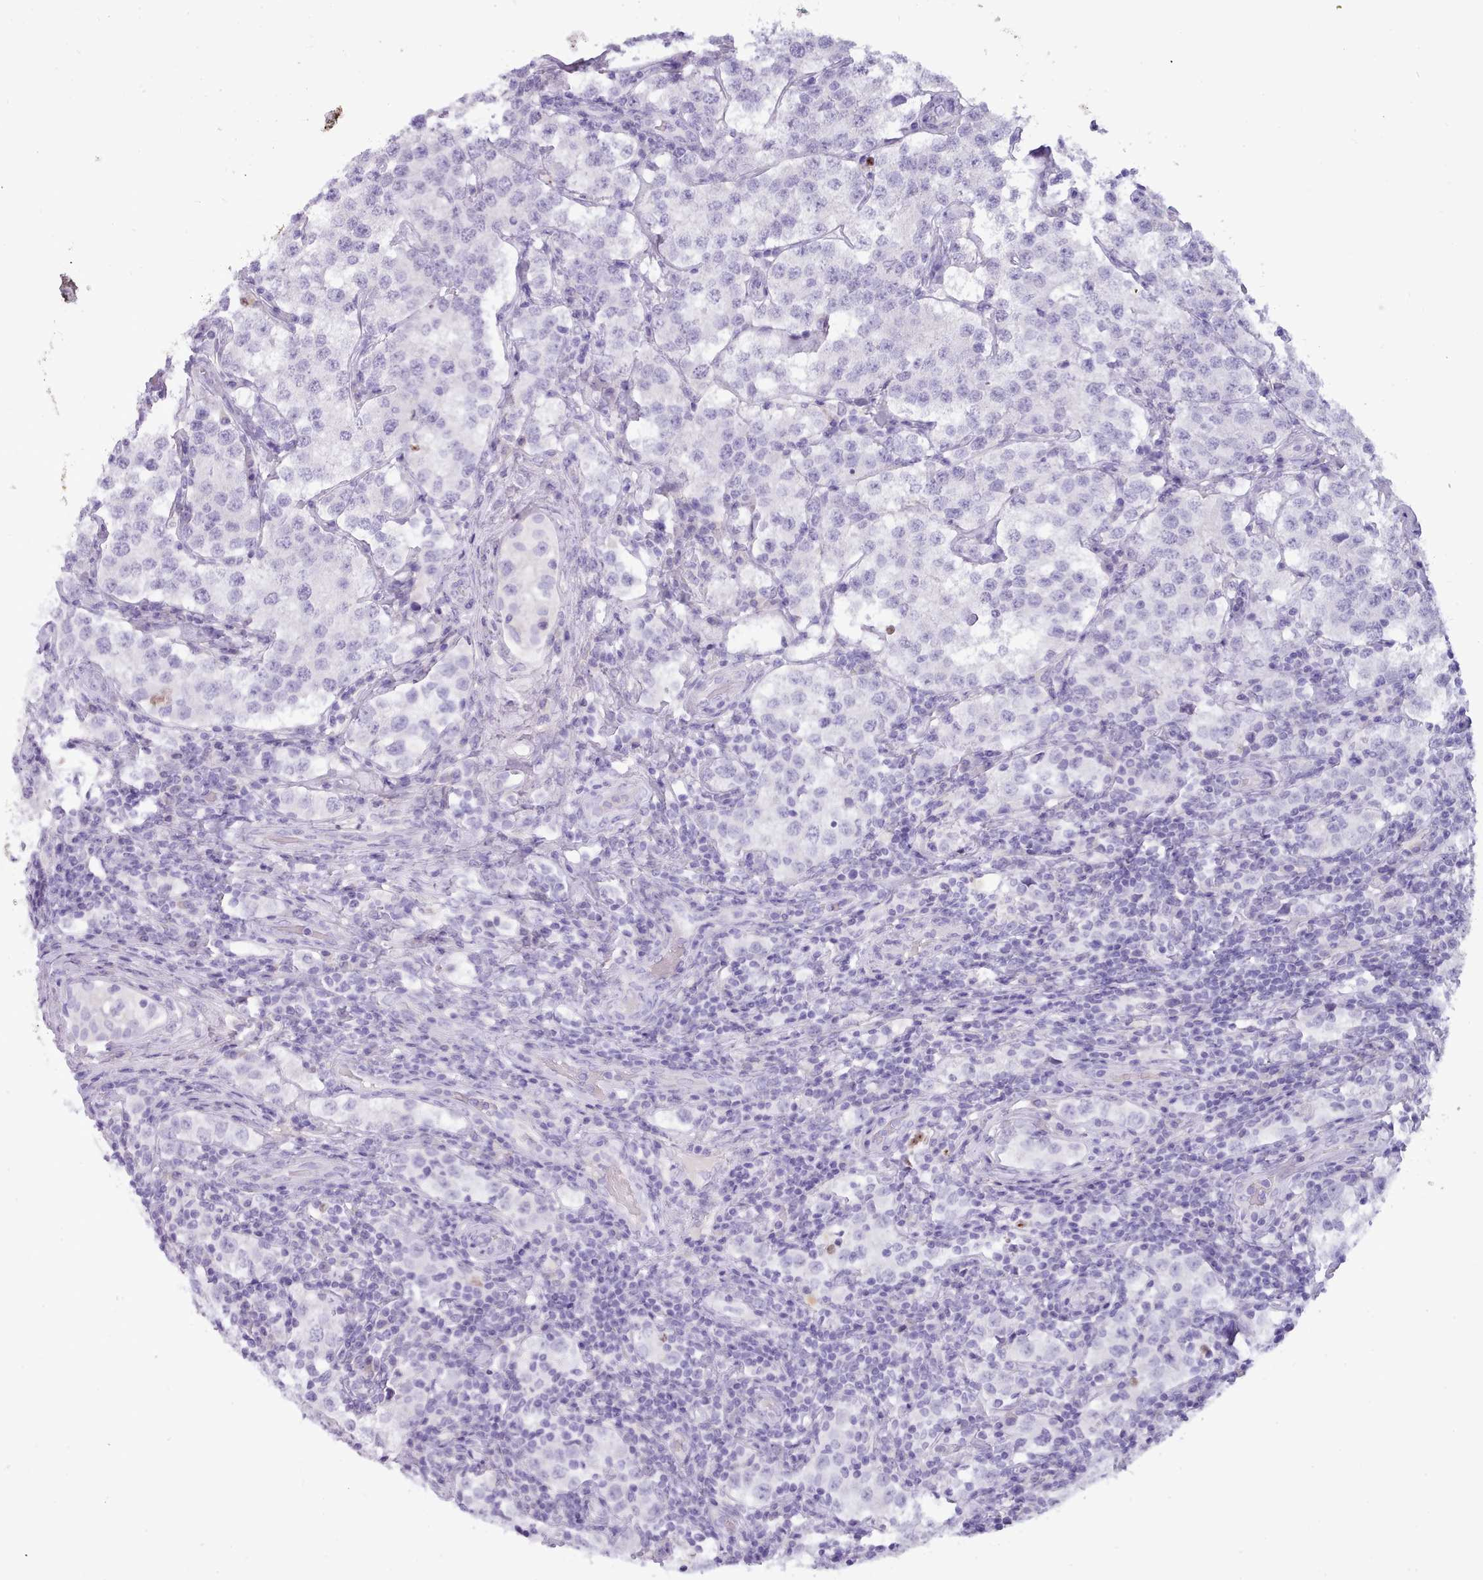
{"staining": {"intensity": "negative", "quantity": "none", "location": "none"}, "tissue": "testis cancer", "cell_type": "Tumor cells", "image_type": "cancer", "snomed": [{"axis": "morphology", "description": "Seminoma, NOS"}, {"axis": "topography", "description": "Testis"}], "caption": "This micrograph is of testis cancer stained with immunohistochemistry to label a protein in brown with the nuclei are counter-stained blue. There is no positivity in tumor cells.", "gene": "CYP2A13", "patient": {"sex": "male", "age": 34}}